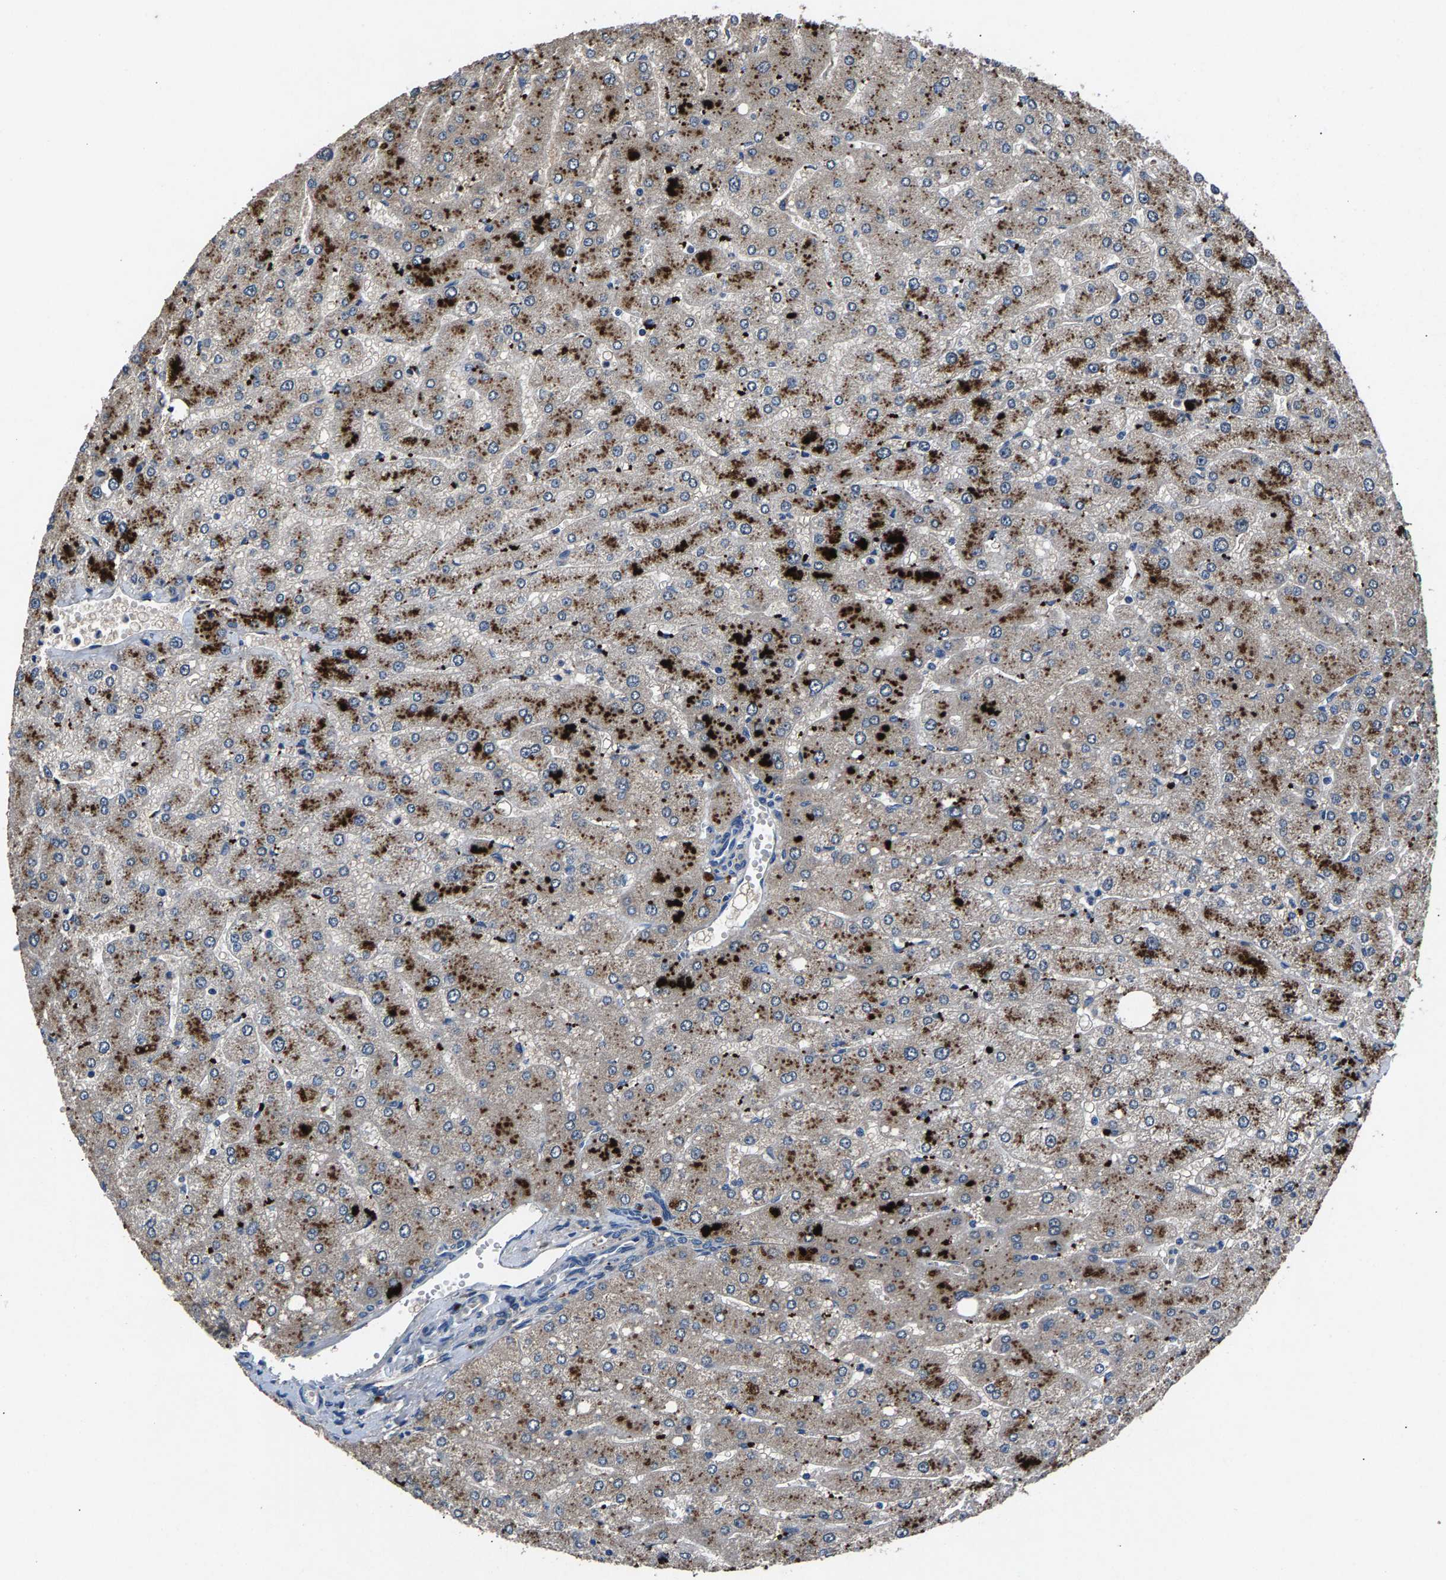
{"staining": {"intensity": "negative", "quantity": "none", "location": "none"}, "tissue": "liver", "cell_type": "Cholangiocytes", "image_type": "normal", "snomed": [{"axis": "morphology", "description": "Normal tissue, NOS"}, {"axis": "topography", "description": "Liver"}], "caption": "An immunohistochemistry (IHC) micrograph of unremarkable liver is shown. There is no staining in cholangiocytes of liver. (DAB immunohistochemistry (IHC), high magnification).", "gene": "PRXL2C", "patient": {"sex": "male", "age": 55}}